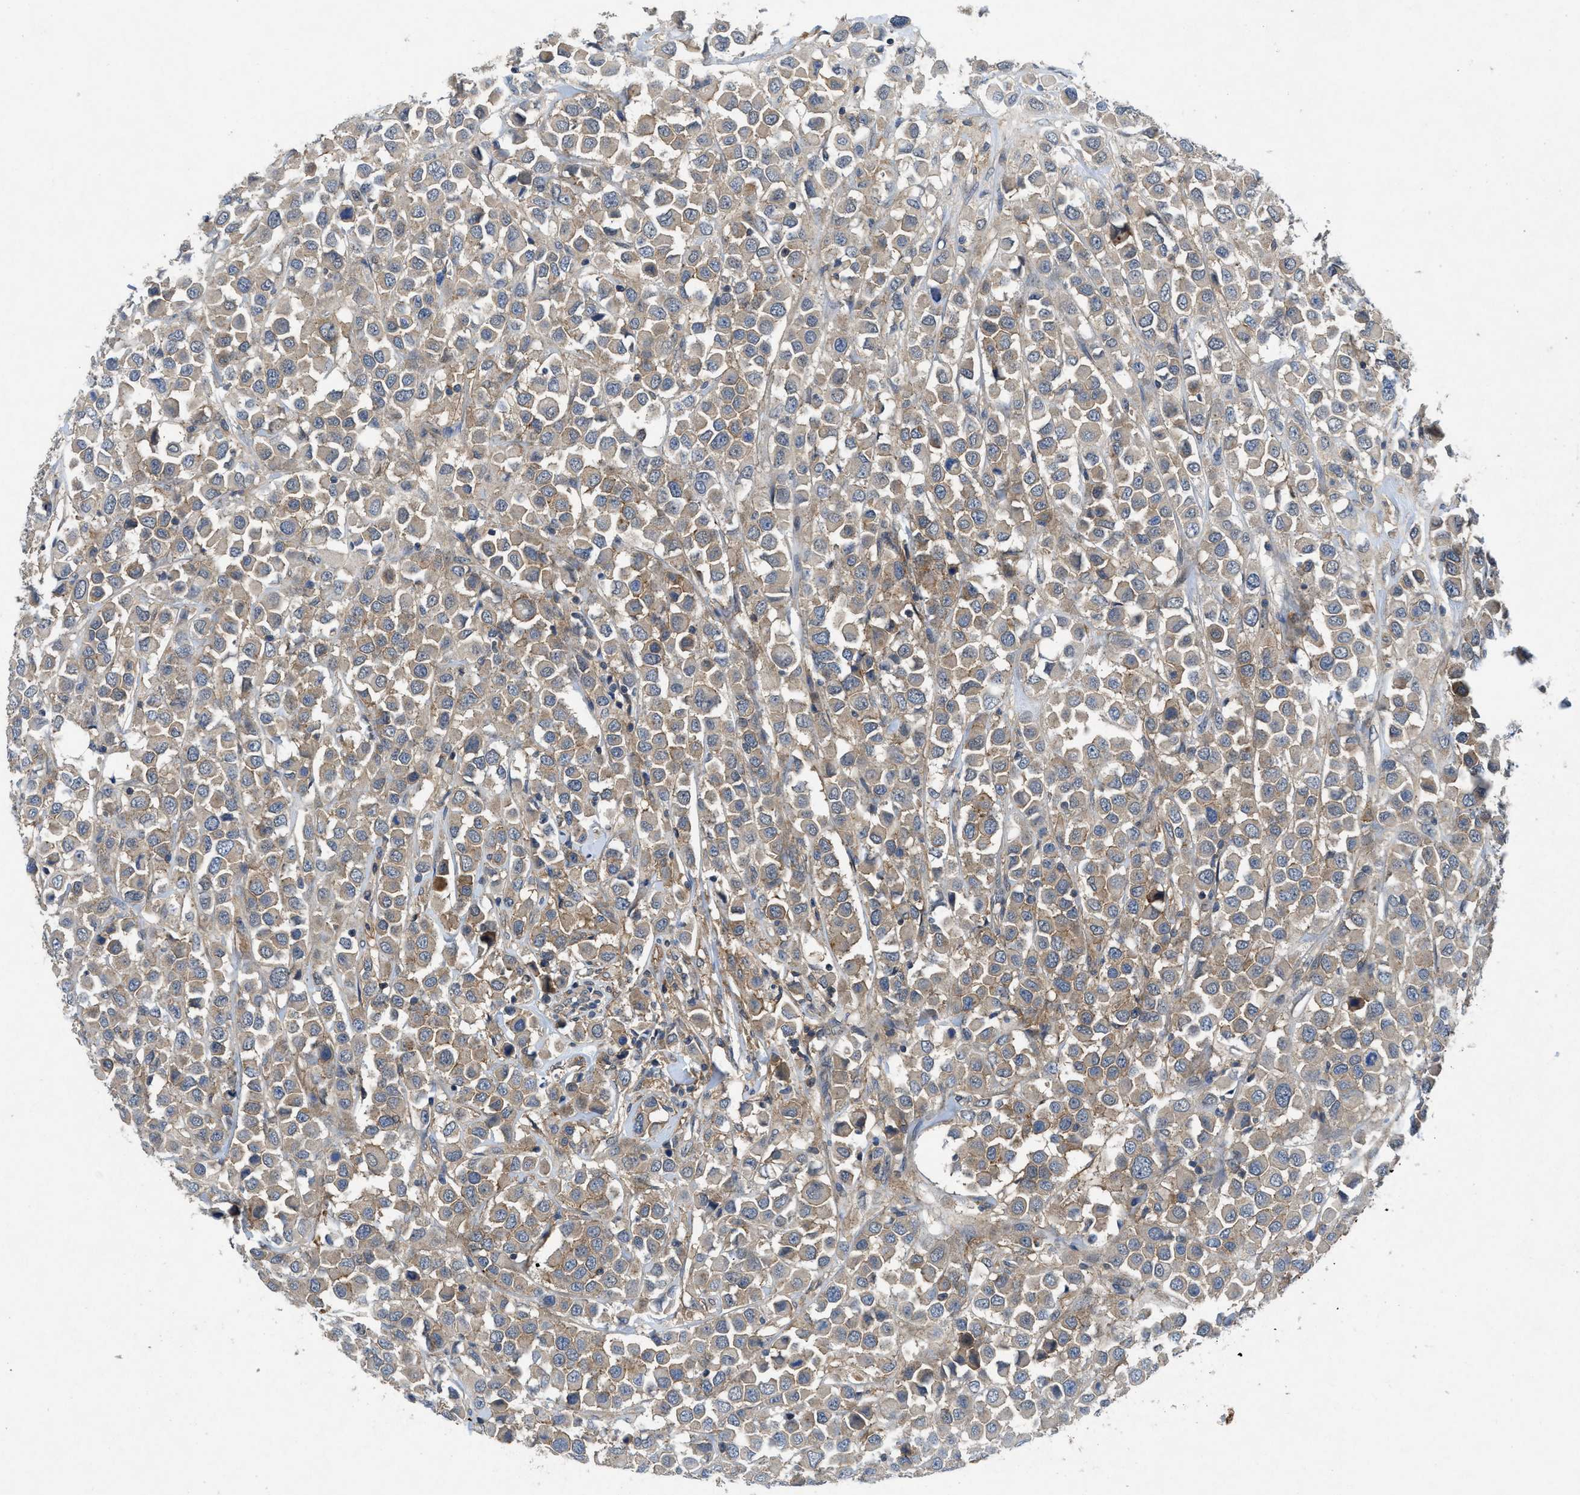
{"staining": {"intensity": "weak", "quantity": ">75%", "location": "cytoplasmic/membranous"}, "tissue": "breast cancer", "cell_type": "Tumor cells", "image_type": "cancer", "snomed": [{"axis": "morphology", "description": "Duct carcinoma"}, {"axis": "topography", "description": "Breast"}], "caption": "A brown stain shows weak cytoplasmic/membranous positivity of a protein in breast infiltrating ductal carcinoma tumor cells. Using DAB (brown) and hematoxylin (blue) stains, captured at high magnification using brightfield microscopy.", "gene": "PANX1", "patient": {"sex": "female", "age": 61}}